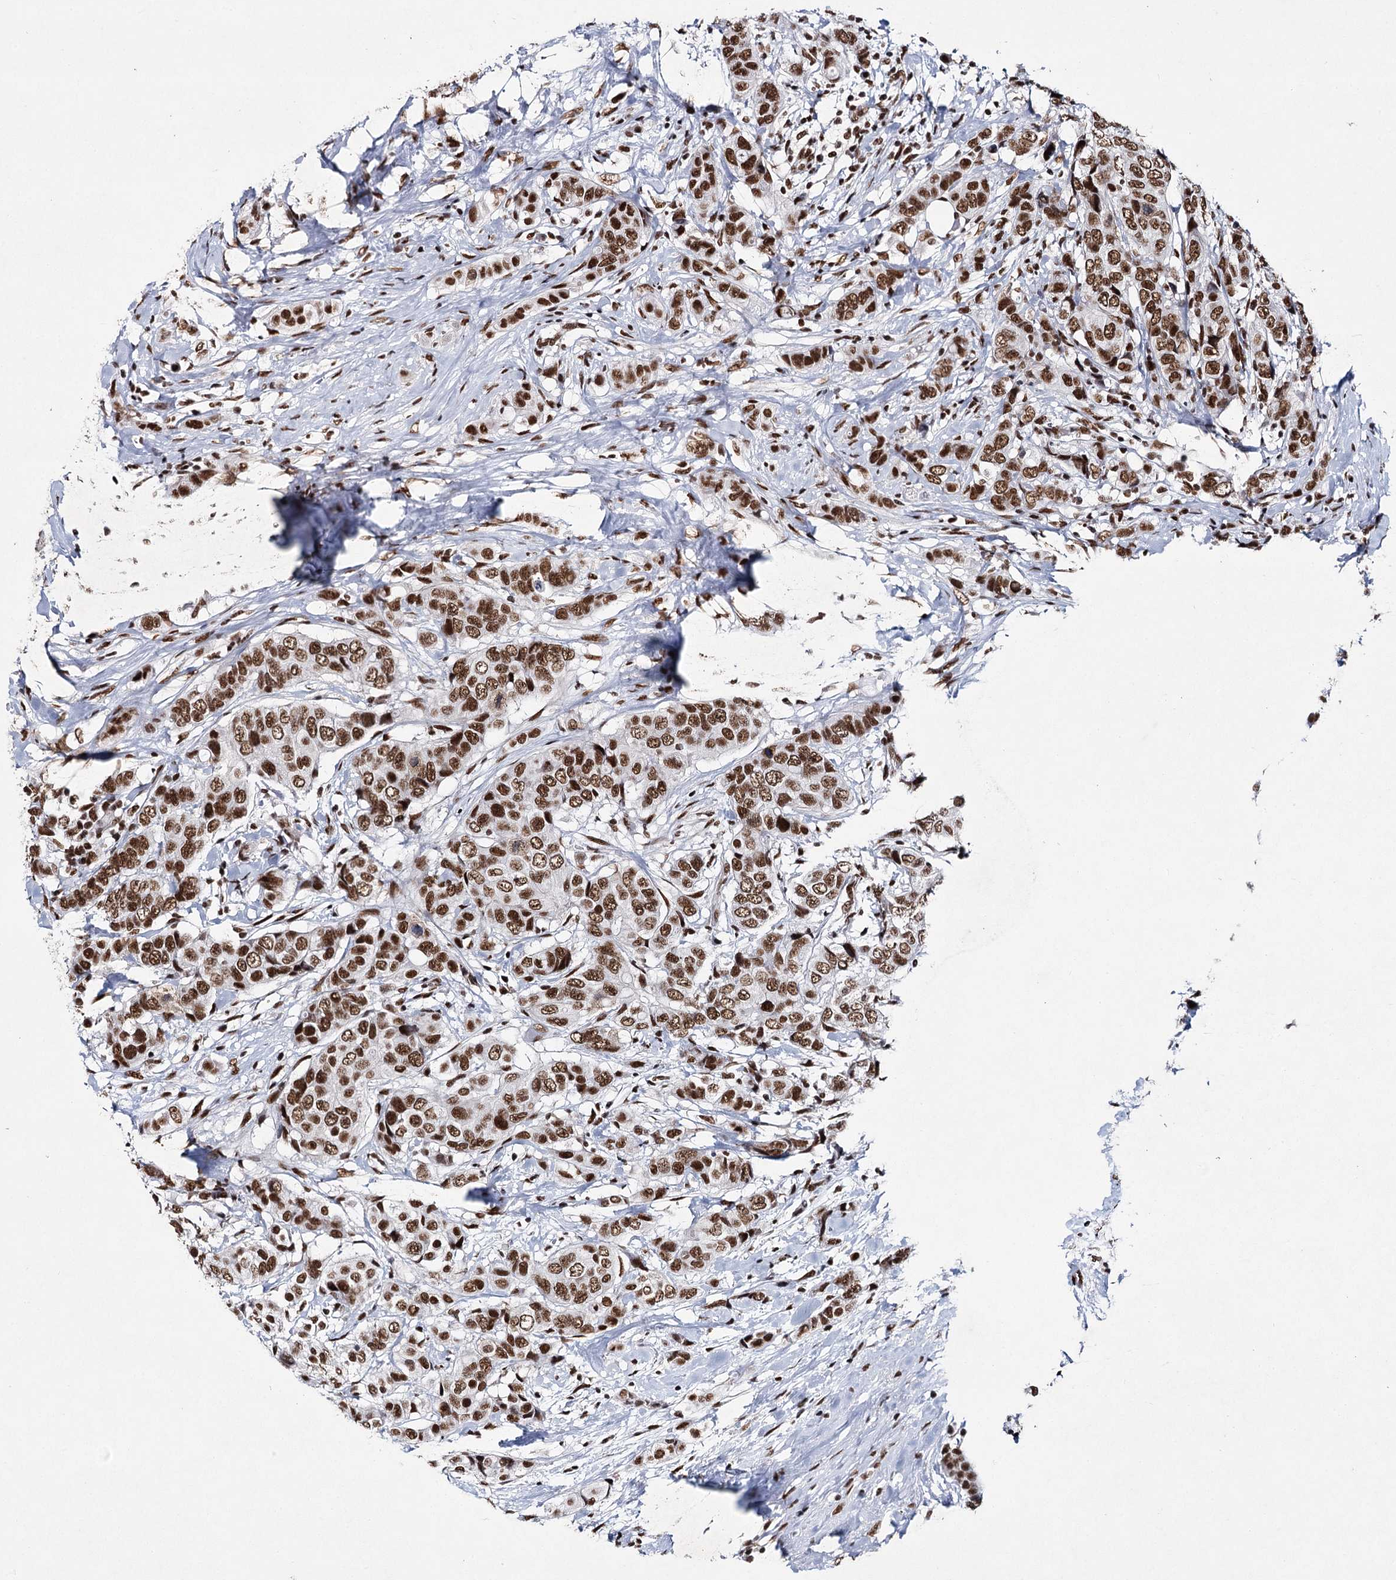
{"staining": {"intensity": "moderate", "quantity": ">75%", "location": "nuclear"}, "tissue": "breast cancer", "cell_type": "Tumor cells", "image_type": "cancer", "snomed": [{"axis": "morphology", "description": "Lobular carcinoma"}, {"axis": "topography", "description": "Breast"}], "caption": "High-power microscopy captured an immunohistochemistry (IHC) photomicrograph of breast cancer, revealing moderate nuclear staining in approximately >75% of tumor cells. (DAB (3,3'-diaminobenzidine) = brown stain, brightfield microscopy at high magnification).", "gene": "SCAF8", "patient": {"sex": "female", "age": 51}}